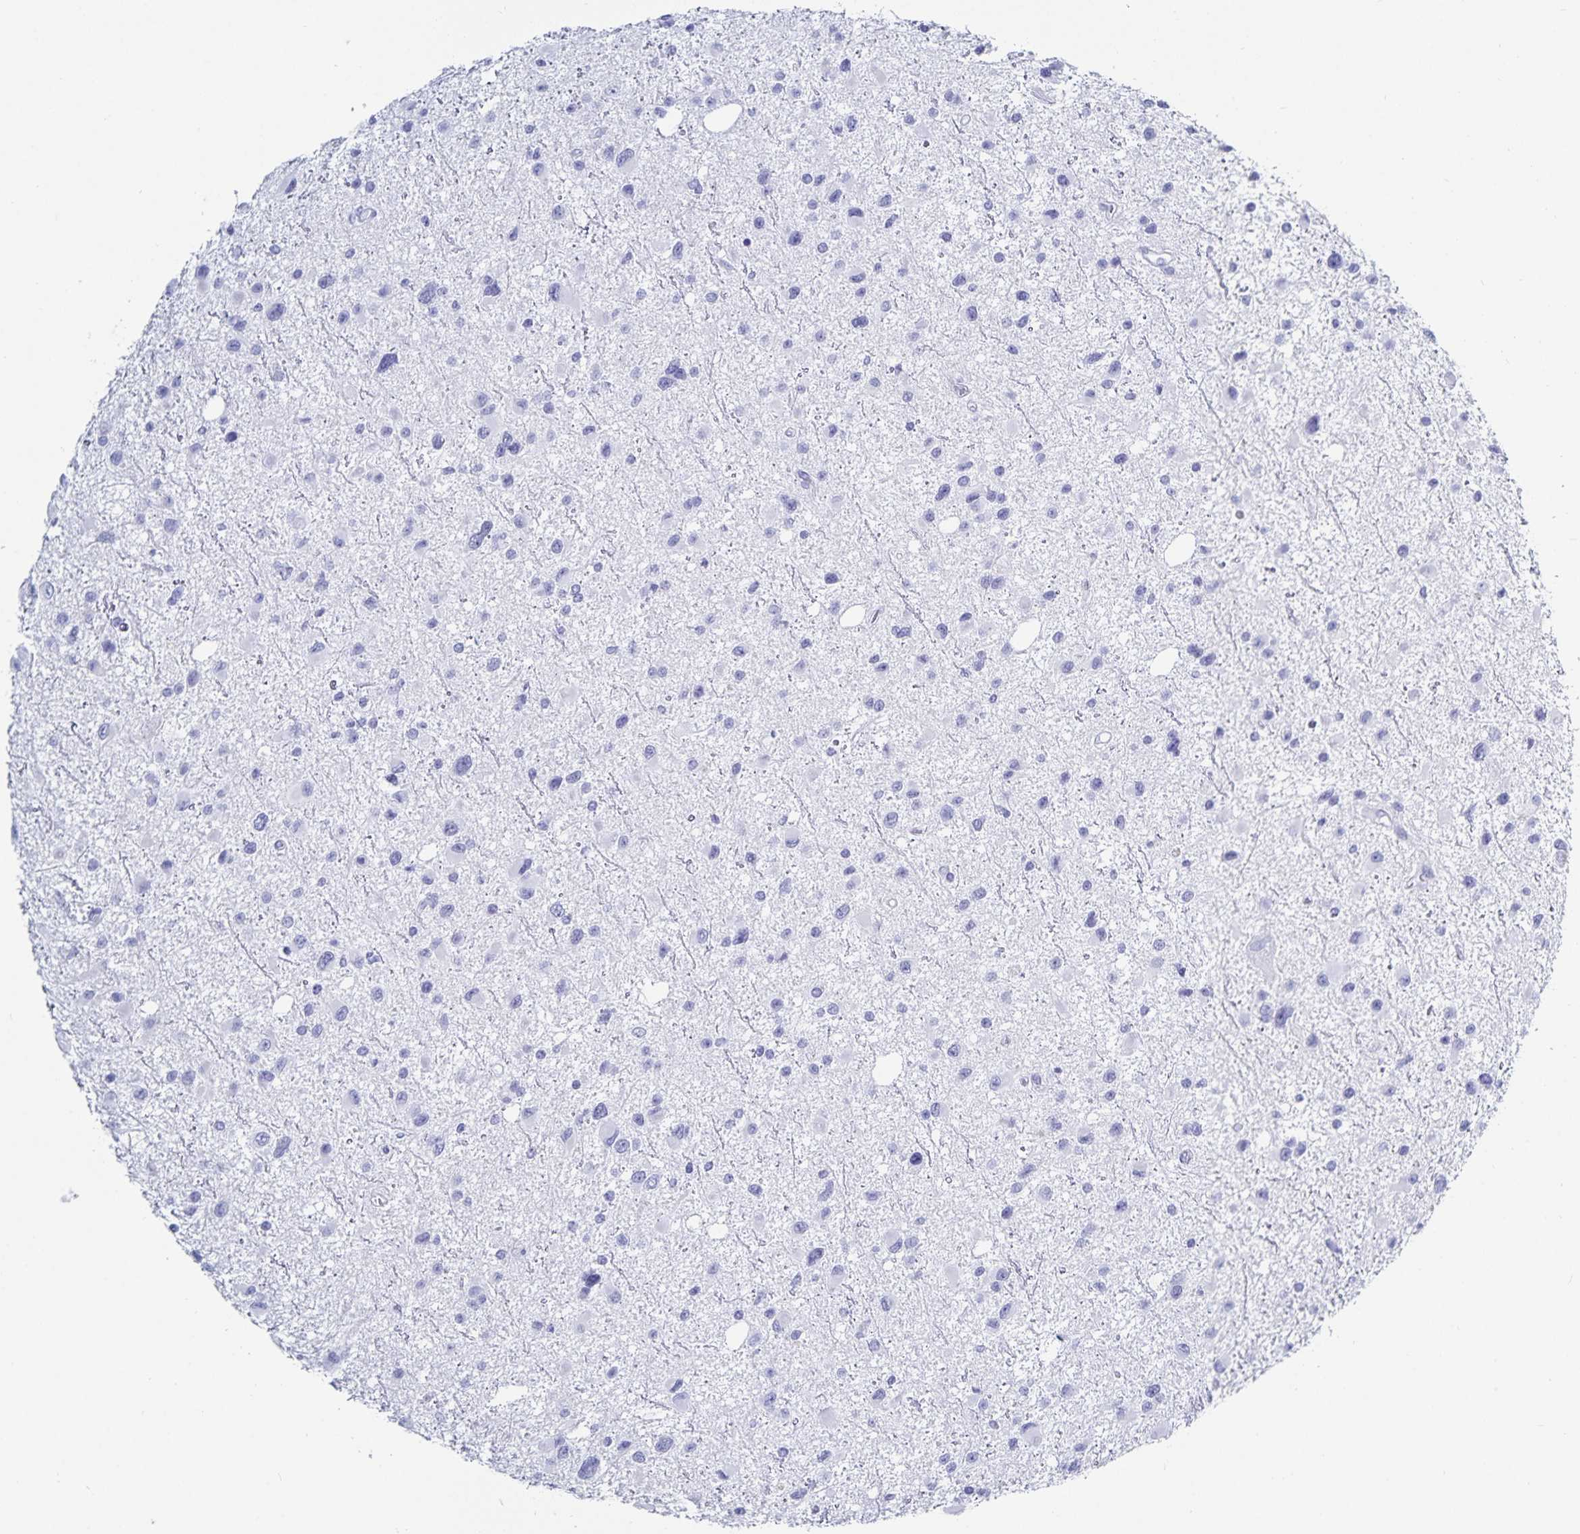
{"staining": {"intensity": "negative", "quantity": "none", "location": "none"}, "tissue": "glioma", "cell_type": "Tumor cells", "image_type": "cancer", "snomed": [{"axis": "morphology", "description": "Glioma, malignant, Low grade"}, {"axis": "topography", "description": "Brain"}], "caption": "Histopathology image shows no significant protein expression in tumor cells of glioma.", "gene": "C19orf73", "patient": {"sex": "female", "age": 32}}